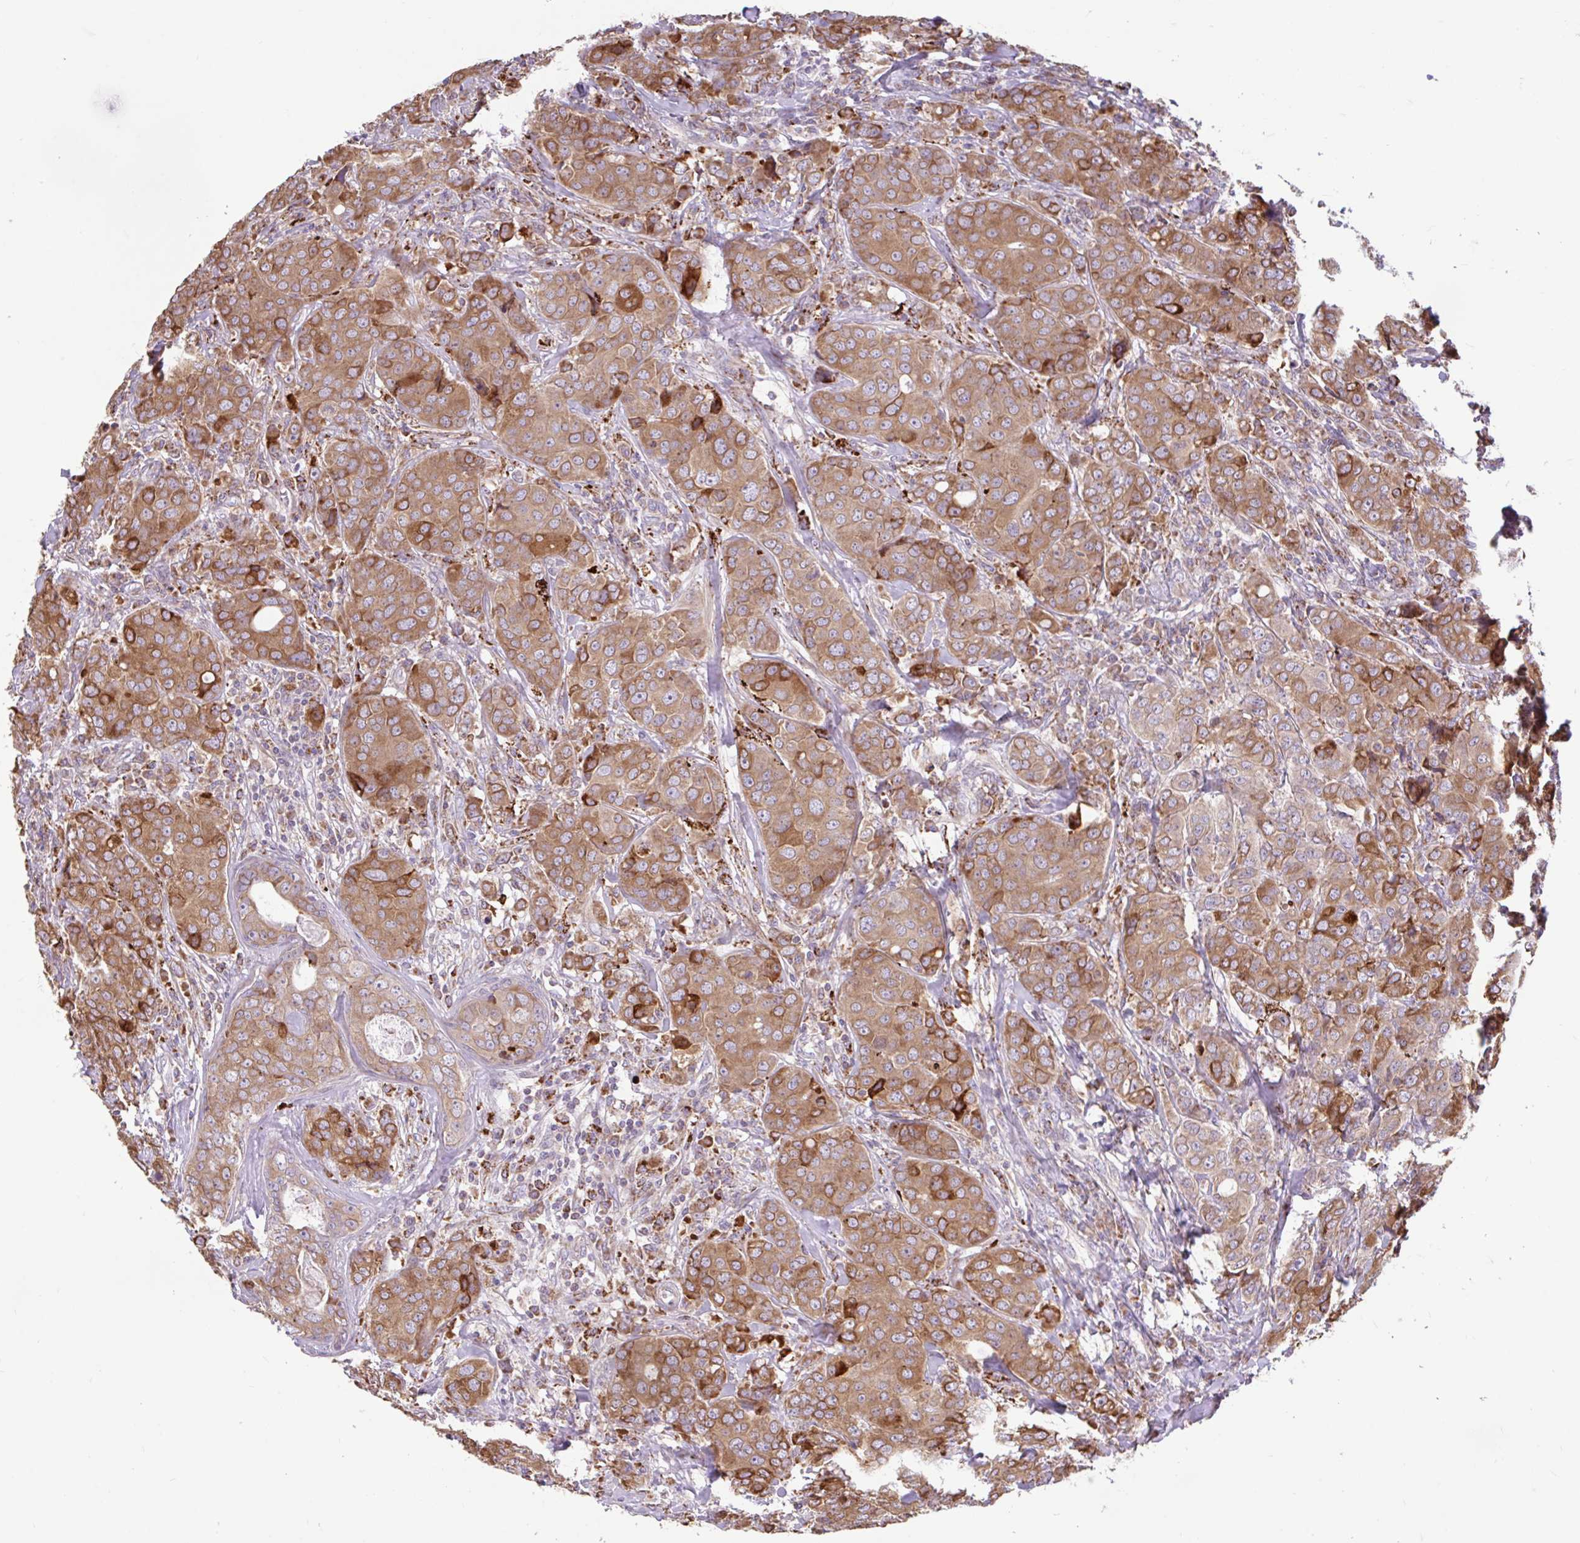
{"staining": {"intensity": "moderate", "quantity": ">75%", "location": "cytoplasmic/membranous"}, "tissue": "breast cancer", "cell_type": "Tumor cells", "image_type": "cancer", "snomed": [{"axis": "morphology", "description": "Duct carcinoma"}, {"axis": "topography", "description": "Breast"}], "caption": "Tumor cells demonstrate moderate cytoplasmic/membranous positivity in approximately >75% of cells in breast cancer (invasive ductal carcinoma).", "gene": "RALBP1", "patient": {"sex": "female", "age": 43}}